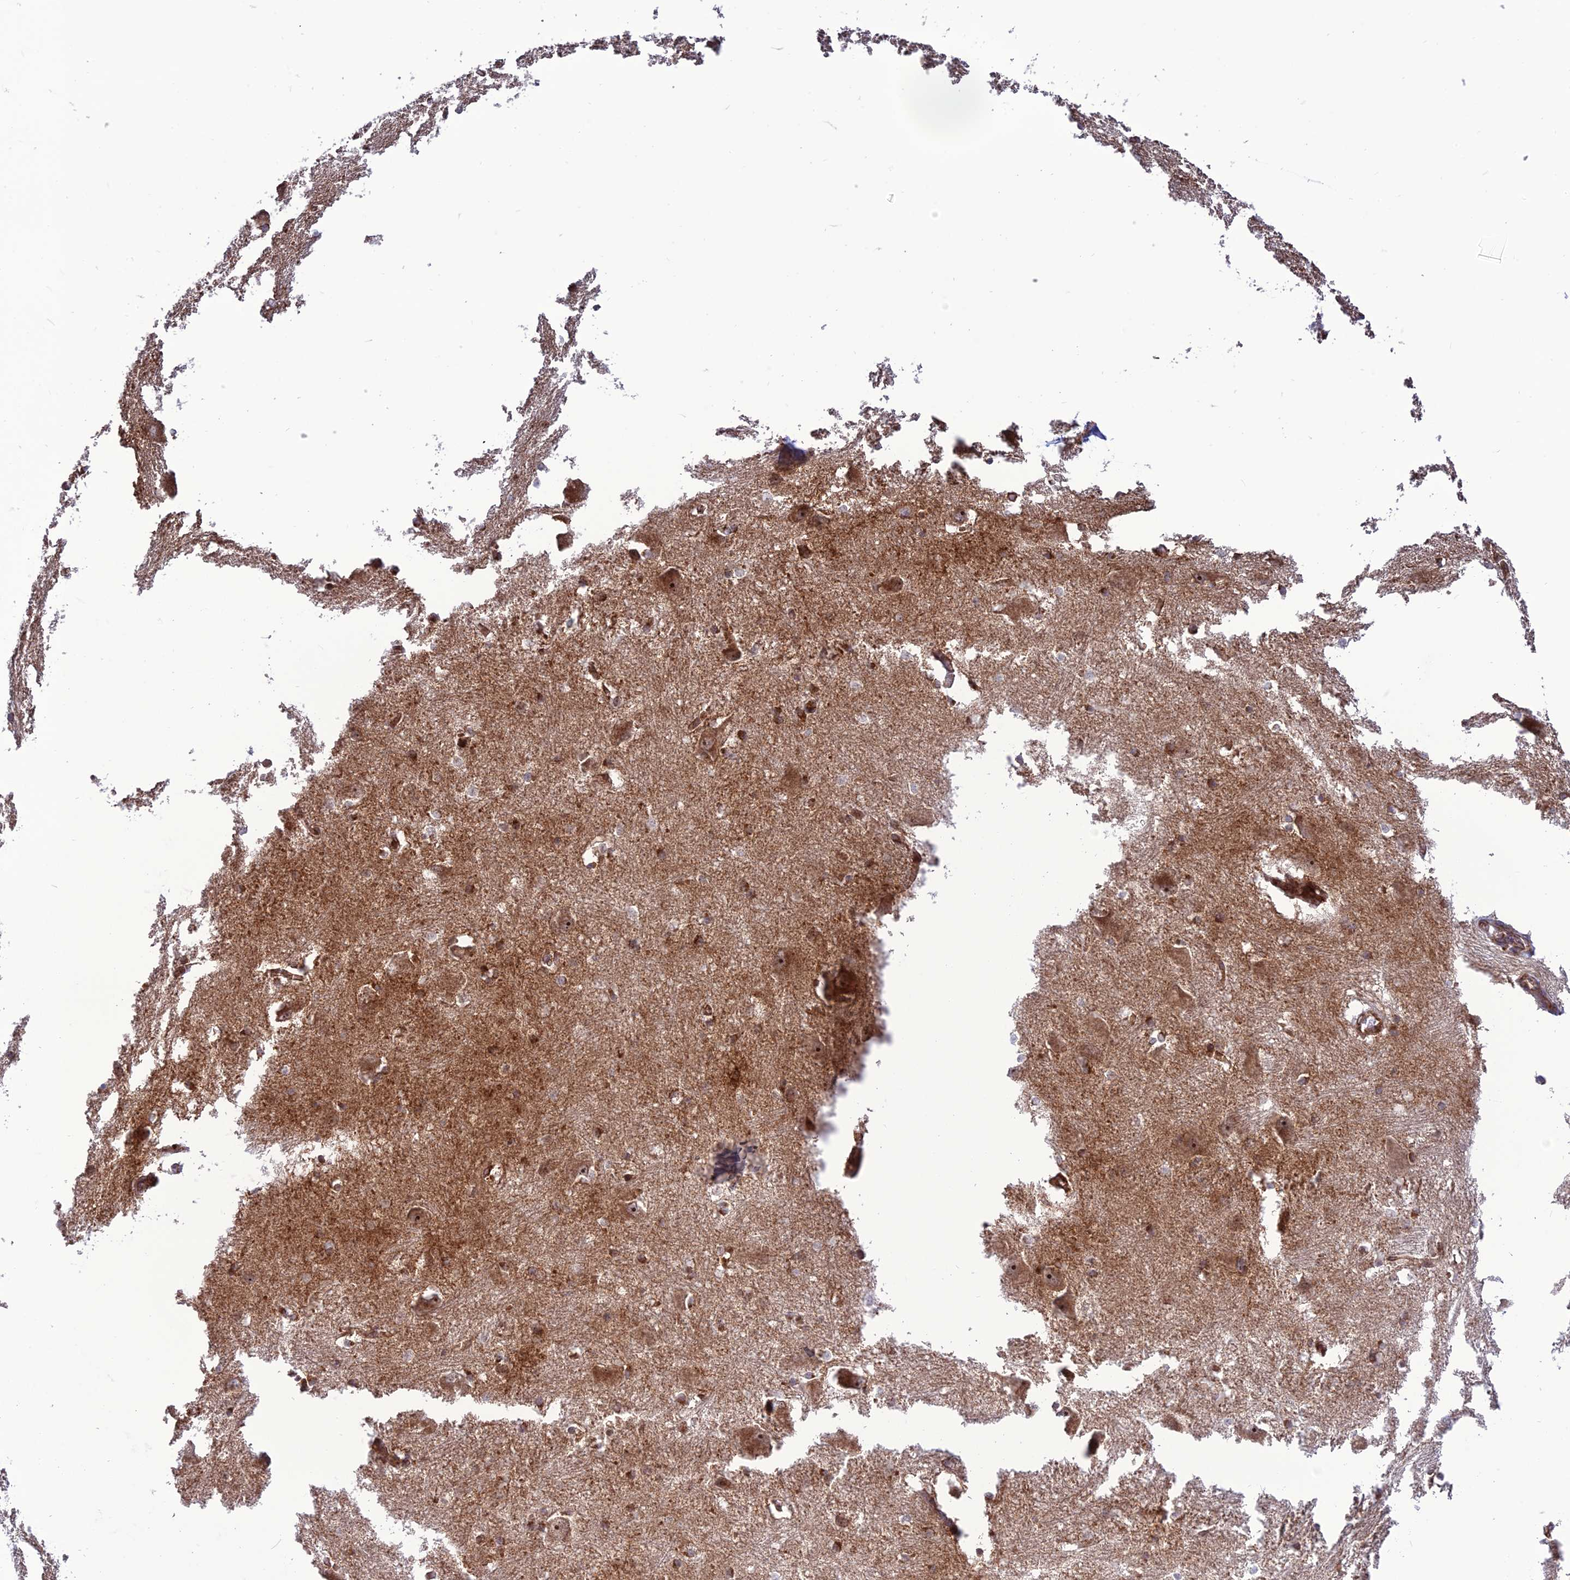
{"staining": {"intensity": "moderate", "quantity": "25%-75%", "location": "cytoplasmic/membranous"}, "tissue": "caudate", "cell_type": "Glial cells", "image_type": "normal", "snomed": [{"axis": "morphology", "description": "Normal tissue, NOS"}, {"axis": "topography", "description": "Lateral ventricle wall"}], "caption": "Moderate cytoplasmic/membranous protein positivity is present in about 25%-75% of glial cells in caudate. The staining was performed using DAB (3,3'-diaminobenzidine), with brown indicating positive protein expression. Nuclei are stained blue with hematoxylin.", "gene": "CRTAP", "patient": {"sex": "male", "age": 37}}